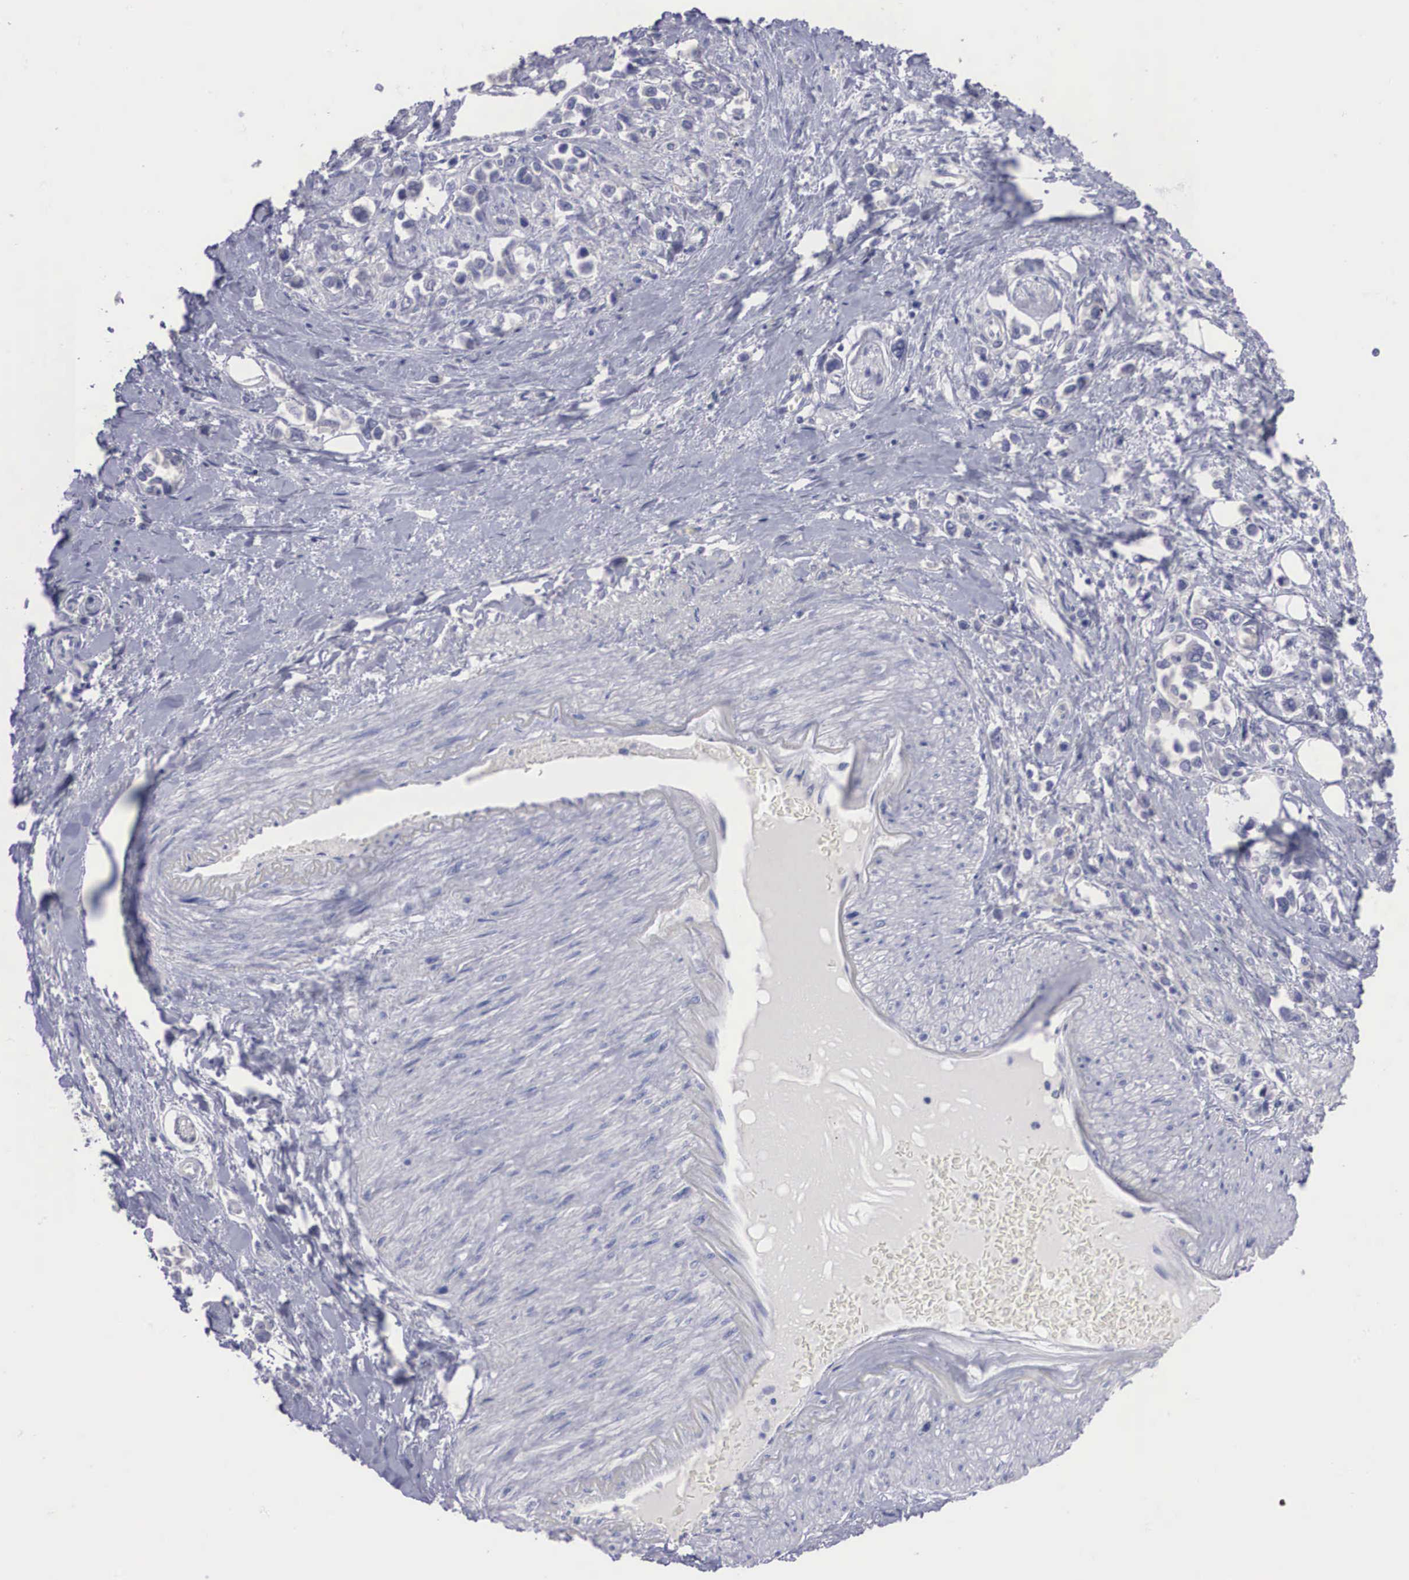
{"staining": {"intensity": "negative", "quantity": "none", "location": "none"}, "tissue": "stomach cancer", "cell_type": "Tumor cells", "image_type": "cancer", "snomed": [{"axis": "morphology", "description": "Adenocarcinoma, NOS"}, {"axis": "topography", "description": "Stomach, upper"}], "caption": "IHC image of neoplastic tissue: human stomach cancer stained with DAB shows no significant protein positivity in tumor cells.", "gene": "REPS2", "patient": {"sex": "male", "age": 76}}